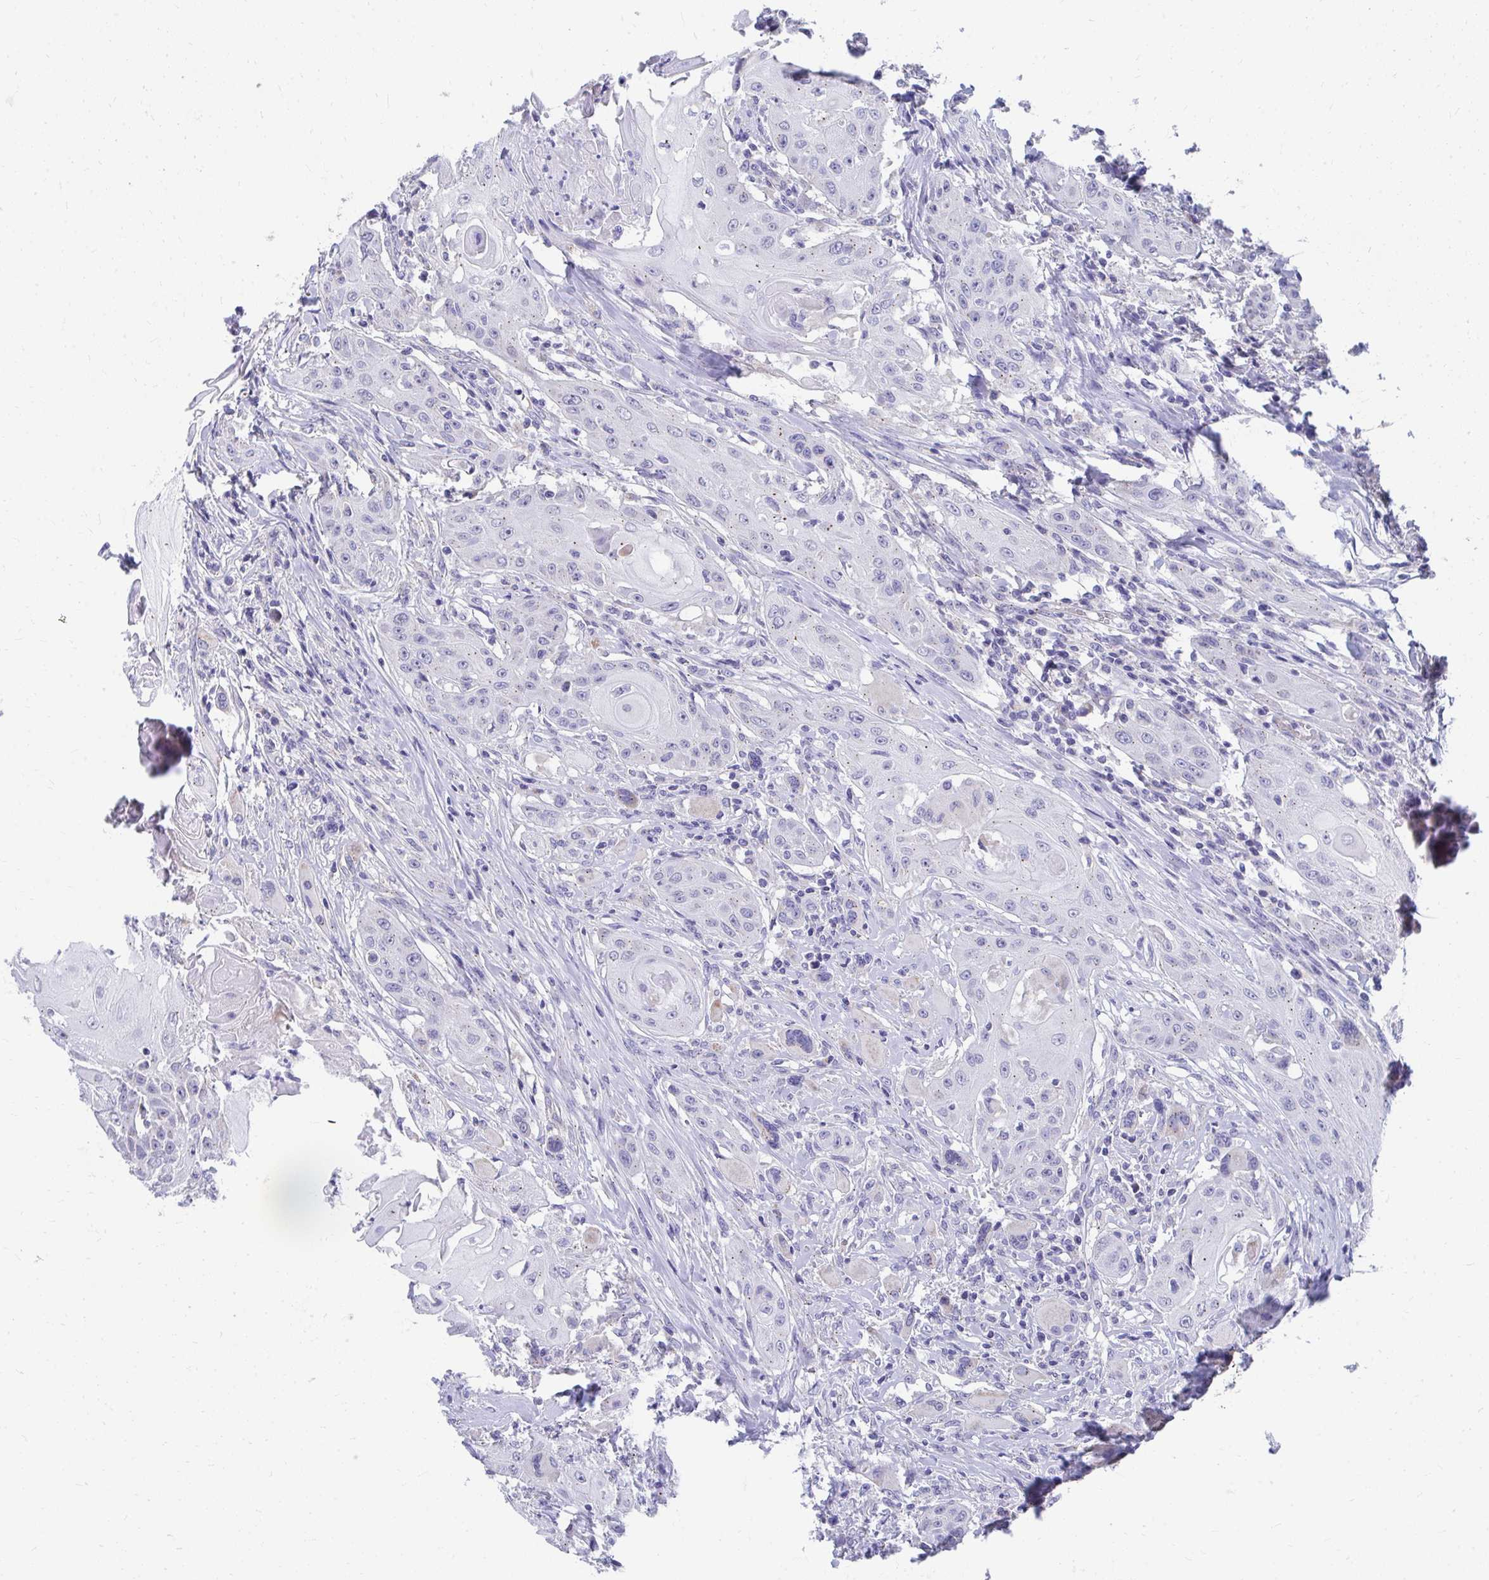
{"staining": {"intensity": "negative", "quantity": "none", "location": "none"}, "tissue": "head and neck cancer", "cell_type": "Tumor cells", "image_type": "cancer", "snomed": [{"axis": "morphology", "description": "Squamous cell carcinoma, NOS"}, {"axis": "topography", "description": "Oral tissue"}, {"axis": "topography", "description": "Head-Neck"}, {"axis": "topography", "description": "Neck, NOS"}], "caption": "Tumor cells show no significant staining in head and neck cancer (squamous cell carcinoma).", "gene": "TMPRSS2", "patient": {"sex": "female", "age": 55}}